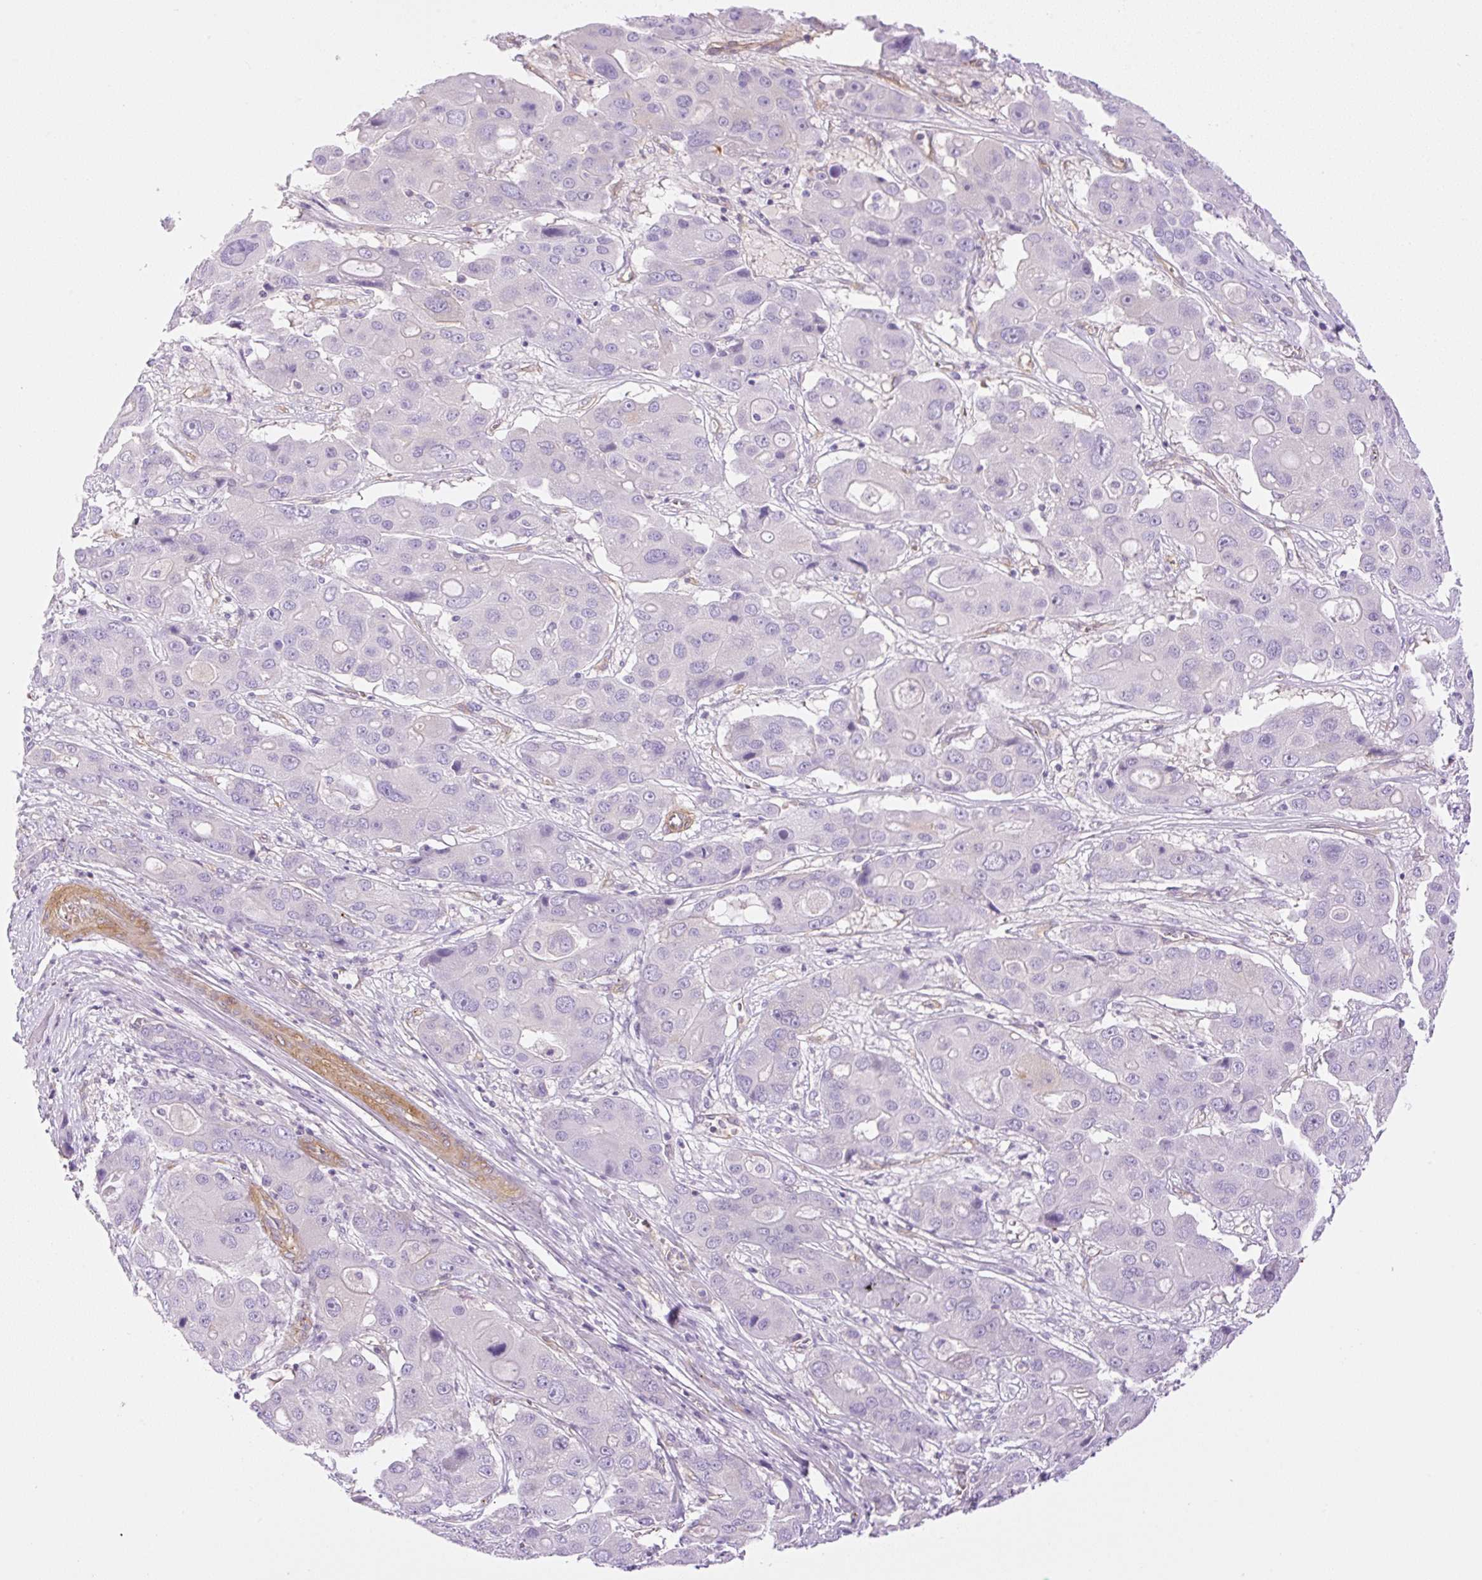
{"staining": {"intensity": "negative", "quantity": "none", "location": "none"}, "tissue": "liver cancer", "cell_type": "Tumor cells", "image_type": "cancer", "snomed": [{"axis": "morphology", "description": "Cholangiocarcinoma"}, {"axis": "topography", "description": "Liver"}], "caption": "DAB immunohistochemical staining of liver cancer shows no significant expression in tumor cells.", "gene": "EHD3", "patient": {"sex": "male", "age": 67}}